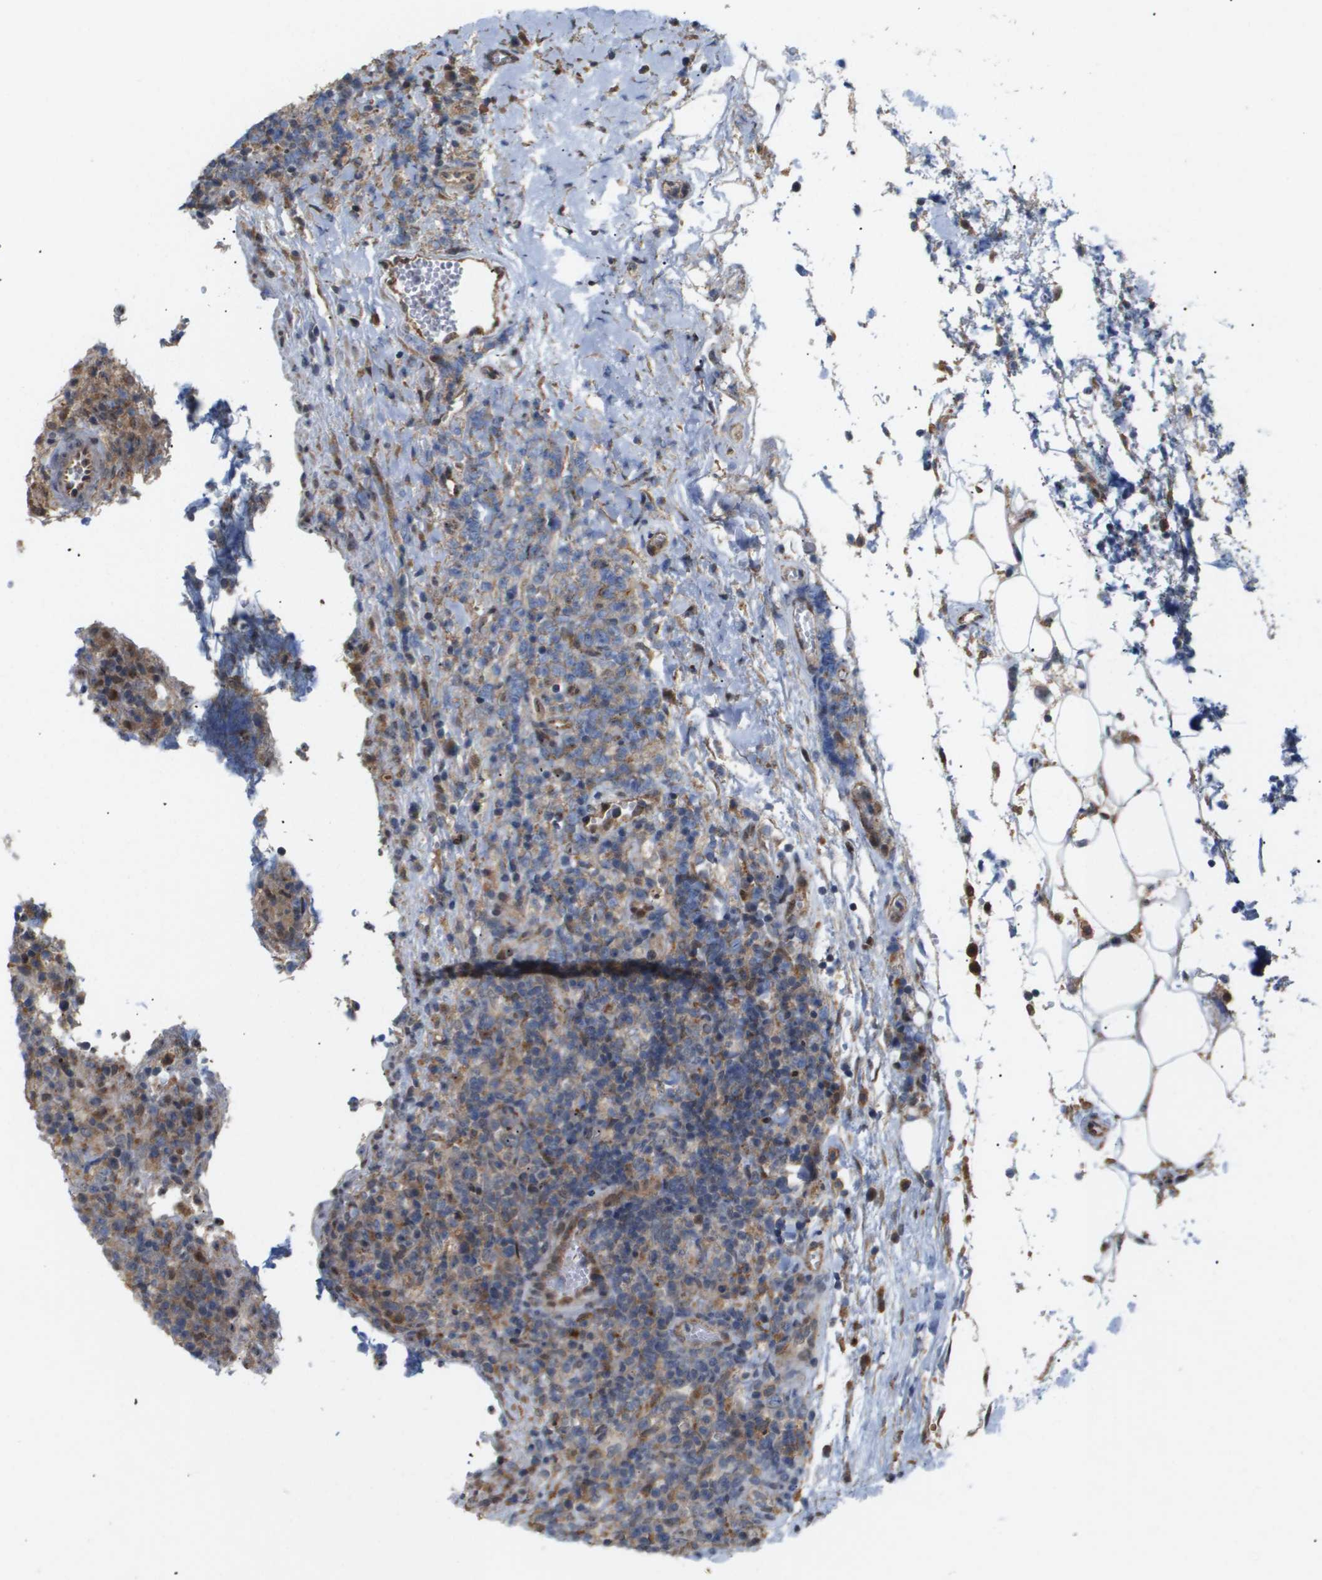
{"staining": {"intensity": "negative", "quantity": "none", "location": "none"}, "tissue": "lymphoma", "cell_type": "Tumor cells", "image_type": "cancer", "snomed": [{"axis": "morphology", "description": "Malignant lymphoma, non-Hodgkin's type, High grade"}, {"axis": "topography", "description": "Lymph node"}], "caption": "Micrograph shows no protein staining in tumor cells of malignant lymphoma, non-Hodgkin's type (high-grade) tissue.", "gene": "PDGFB", "patient": {"sex": "female", "age": 76}}